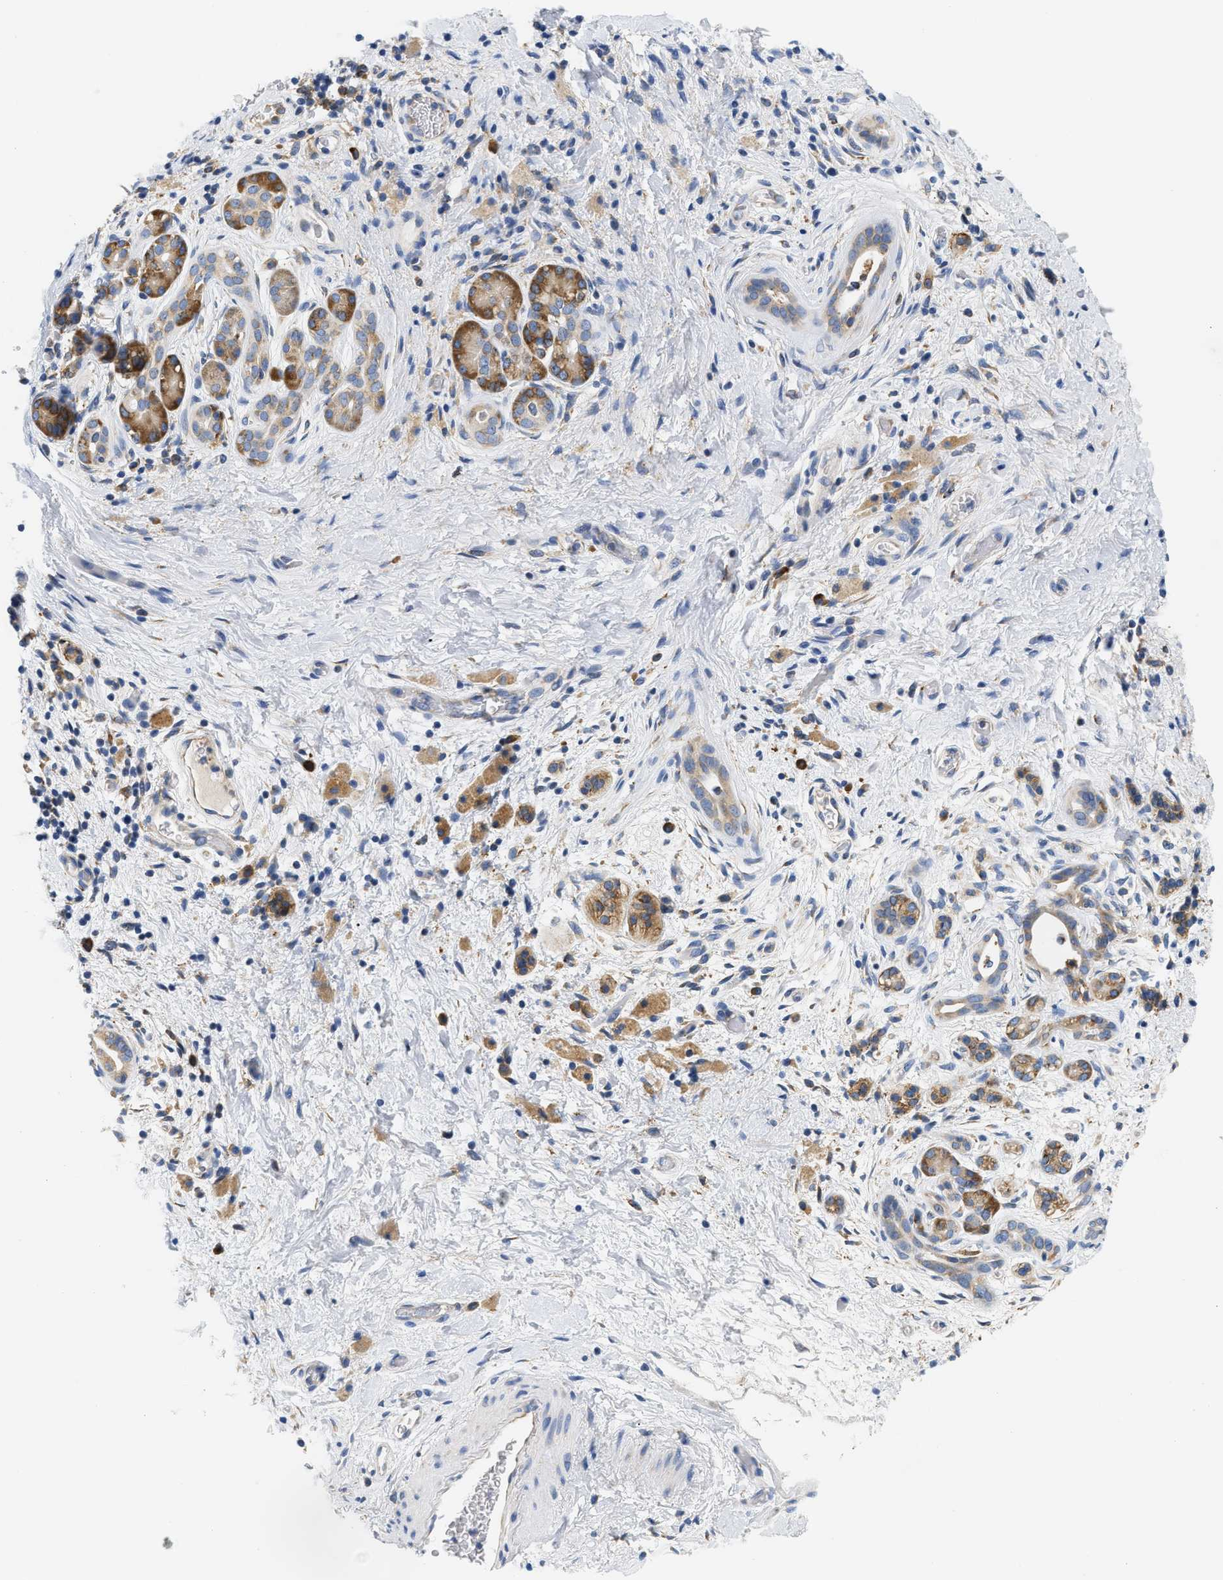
{"staining": {"intensity": "moderate", "quantity": ">75%", "location": "cytoplasmic/membranous"}, "tissue": "pancreatic cancer", "cell_type": "Tumor cells", "image_type": "cancer", "snomed": [{"axis": "morphology", "description": "Adenocarcinoma, NOS"}, {"axis": "topography", "description": "Pancreas"}], "caption": "Immunohistochemical staining of pancreatic cancer (adenocarcinoma) reveals moderate cytoplasmic/membranous protein expression in about >75% of tumor cells.", "gene": "HDHD3", "patient": {"sex": "male", "age": 55}}